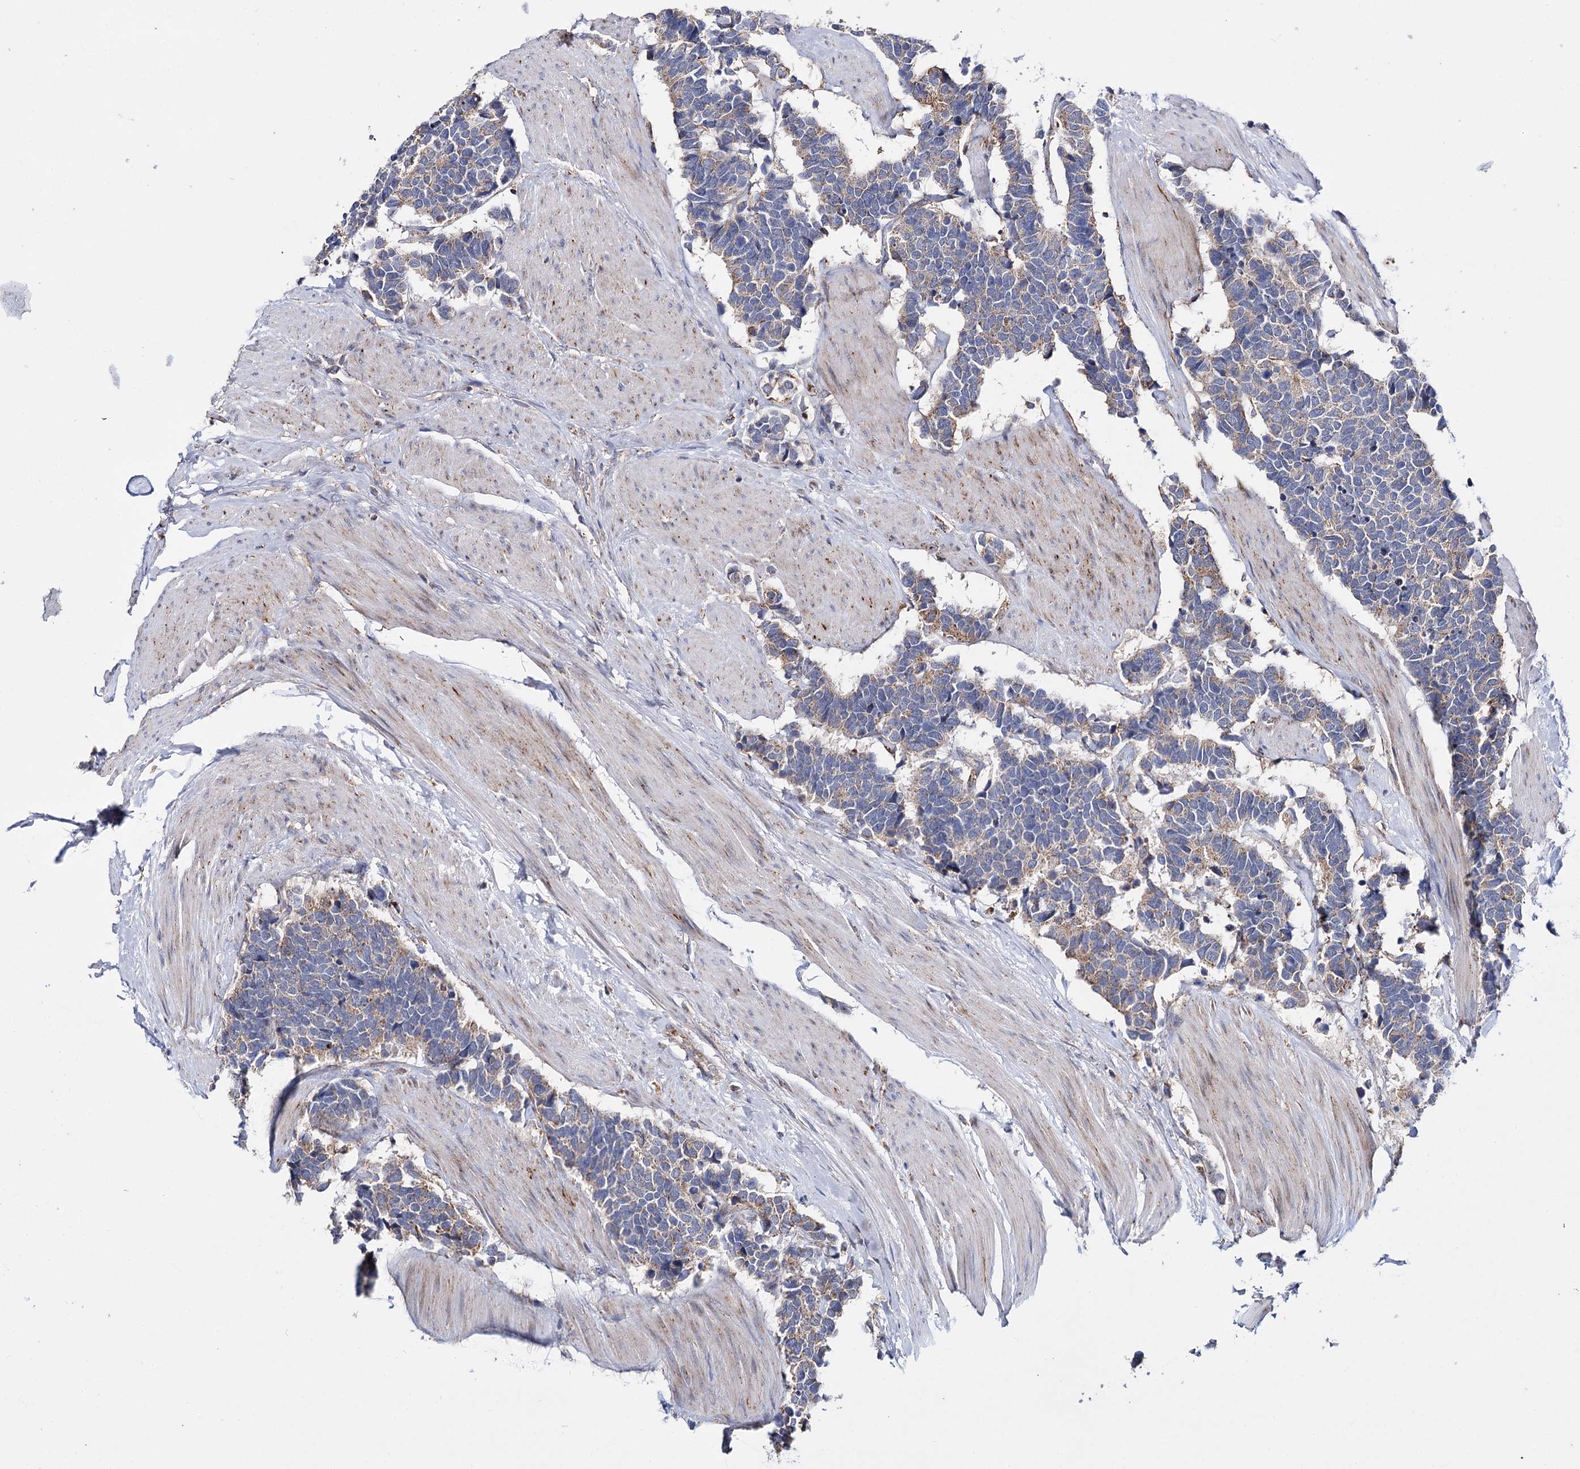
{"staining": {"intensity": "negative", "quantity": "none", "location": "none"}, "tissue": "carcinoid", "cell_type": "Tumor cells", "image_type": "cancer", "snomed": [{"axis": "morphology", "description": "Carcinoma, NOS"}, {"axis": "morphology", "description": "Carcinoid, malignant, NOS"}, {"axis": "topography", "description": "Urinary bladder"}], "caption": "High power microscopy micrograph of an IHC photomicrograph of carcinoid (malignant), revealing no significant expression in tumor cells.", "gene": "CFAP46", "patient": {"sex": "male", "age": 57}}